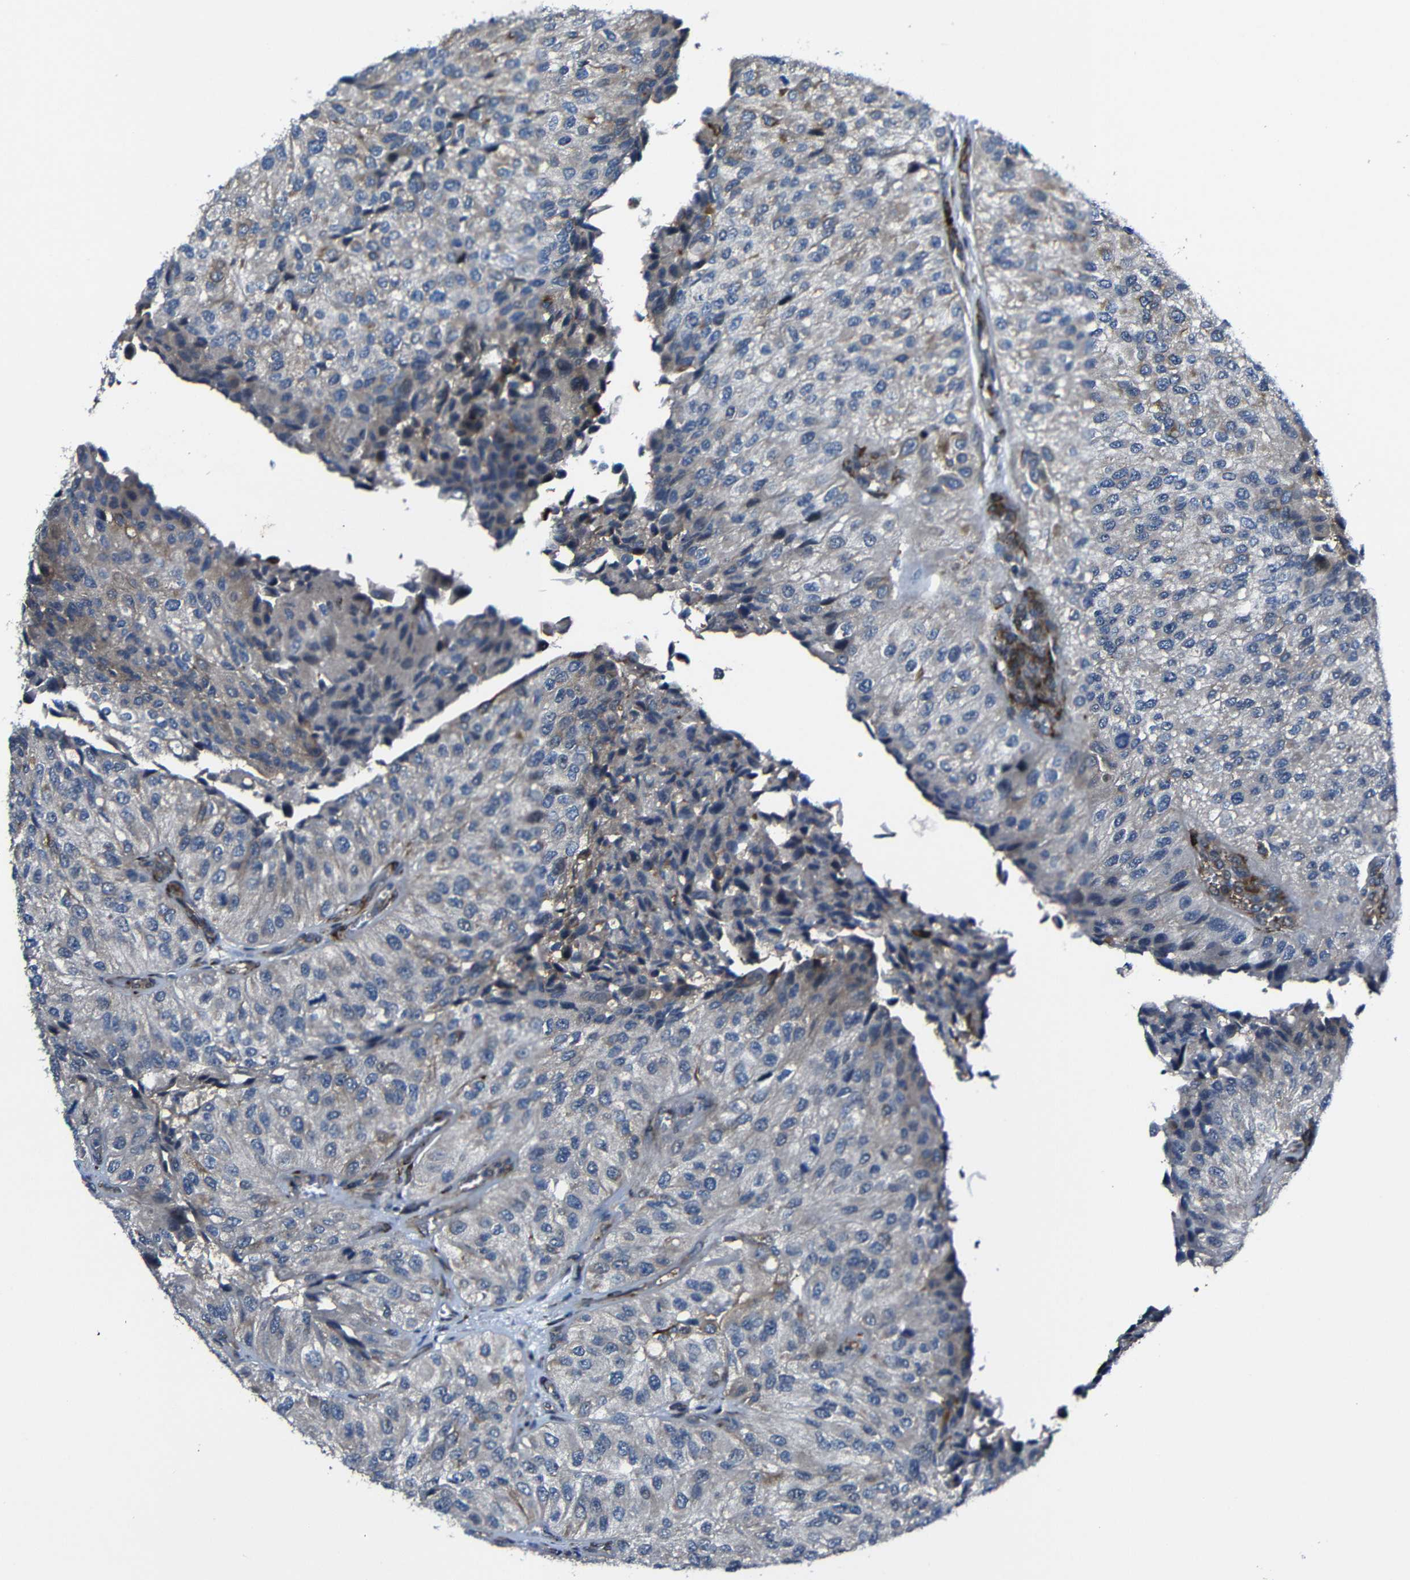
{"staining": {"intensity": "negative", "quantity": "none", "location": "none"}, "tissue": "urothelial cancer", "cell_type": "Tumor cells", "image_type": "cancer", "snomed": [{"axis": "morphology", "description": "Urothelial carcinoma, High grade"}, {"axis": "topography", "description": "Kidney"}, {"axis": "topography", "description": "Urinary bladder"}], "caption": "Tumor cells show no significant protein staining in urothelial carcinoma (high-grade).", "gene": "KIAA0513", "patient": {"sex": "male", "age": 77}}